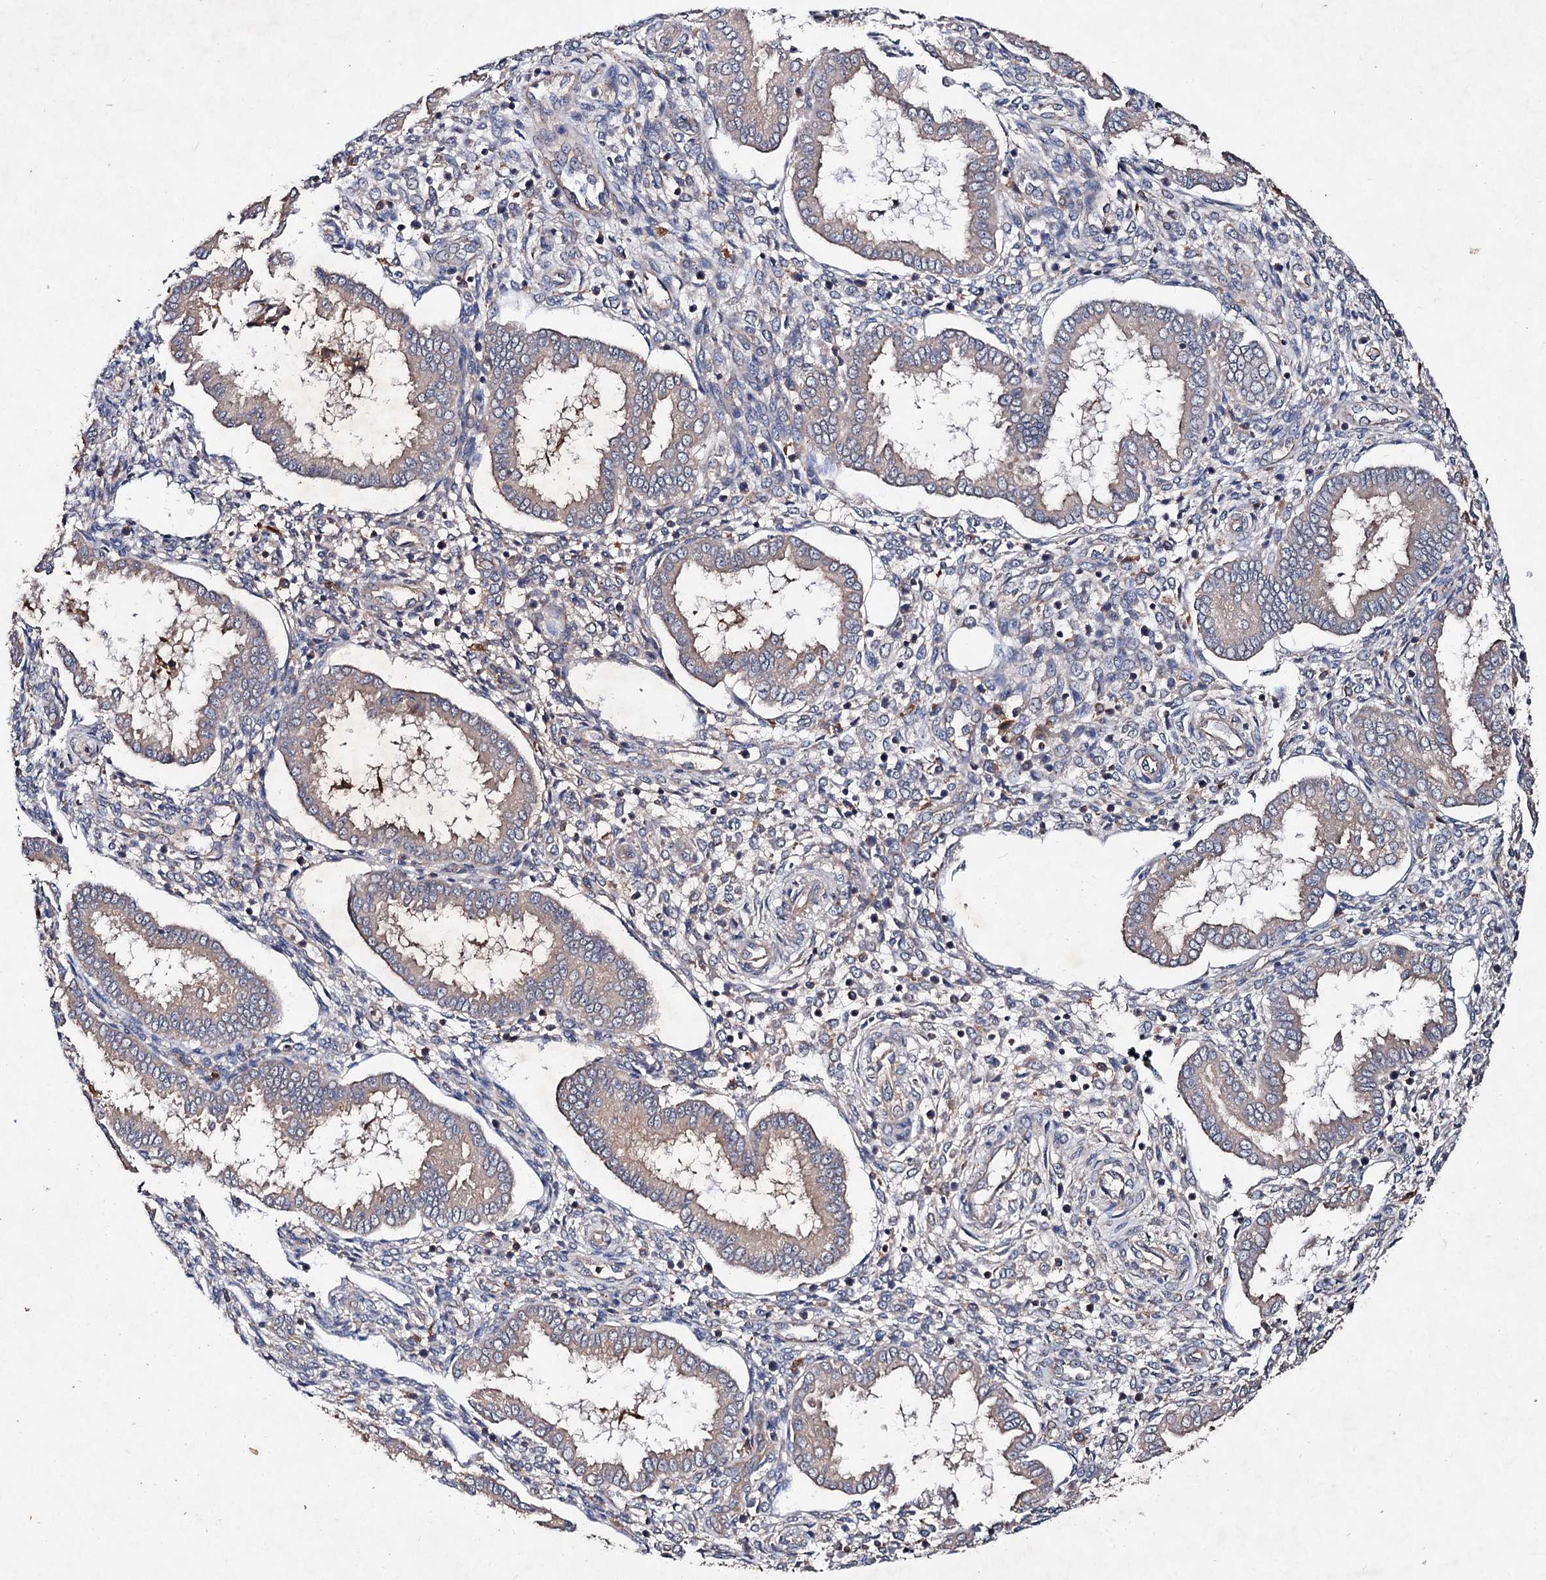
{"staining": {"intensity": "negative", "quantity": "none", "location": "none"}, "tissue": "endometrium", "cell_type": "Cells in endometrial stroma", "image_type": "normal", "snomed": [{"axis": "morphology", "description": "Normal tissue, NOS"}, {"axis": "topography", "description": "Endometrium"}], "caption": "A micrograph of endometrium stained for a protein demonstrates no brown staining in cells in endometrial stroma. Nuclei are stained in blue.", "gene": "VPS29", "patient": {"sex": "female", "age": 24}}